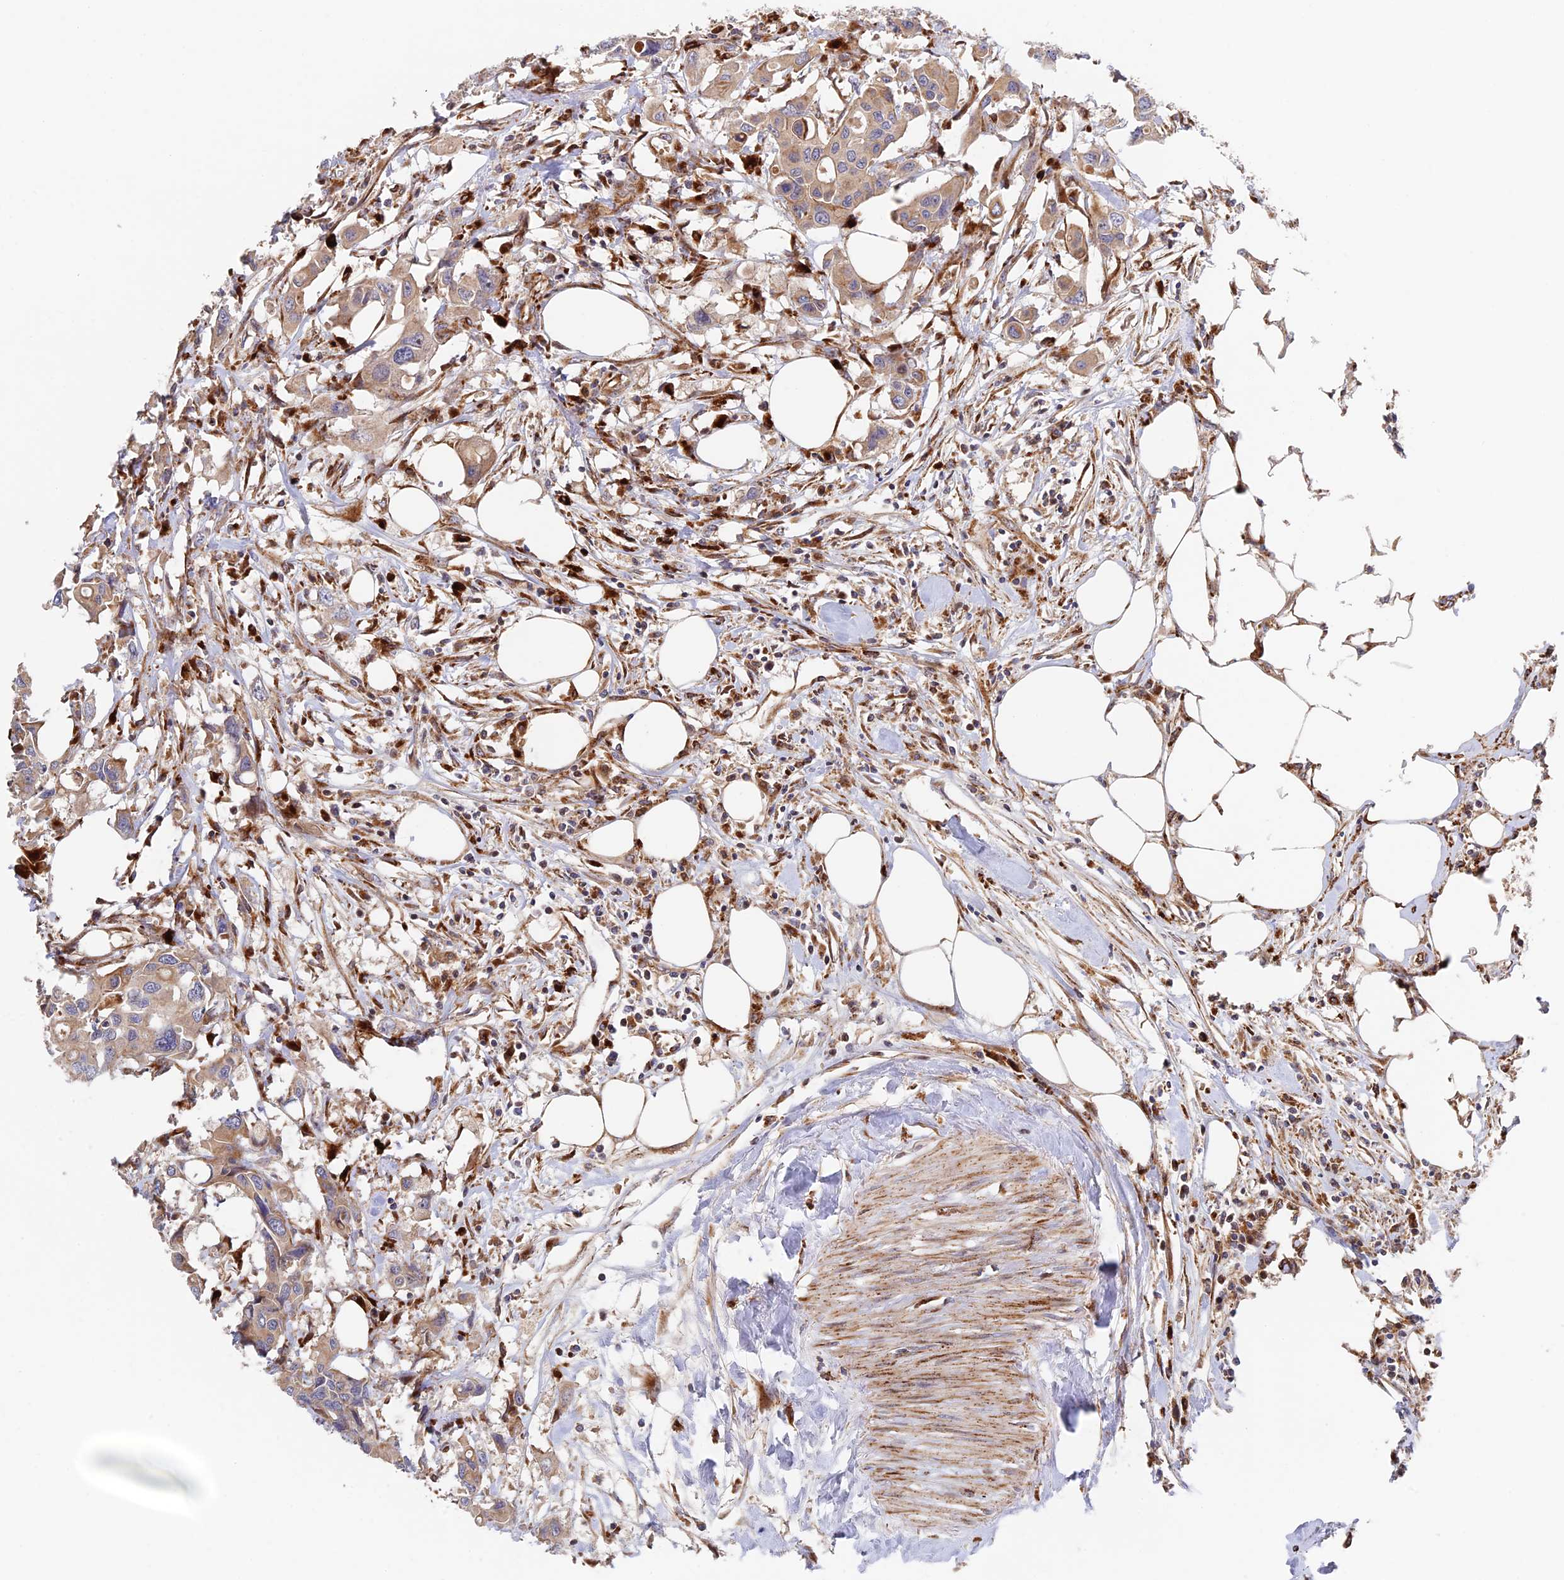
{"staining": {"intensity": "moderate", "quantity": ">75%", "location": "cytoplasmic/membranous"}, "tissue": "colorectal cancer", "cell_type": "Tumor cells", "image_type": "cancer", "snomed": [{"axis": "morphology", "description": "Adenocarcinoma, NOS"}, {"axis": "topography", "description": "Colon"}], "caption": "This histopathology image shows IHC staining of human adenocarcinoma (colorectal), with medium moderate cytoplasmic/membranous expression in approximately >75% of tumor cells.", "gene": "PPP2R3C", "patient": {"sex": "male", "age": 77}}